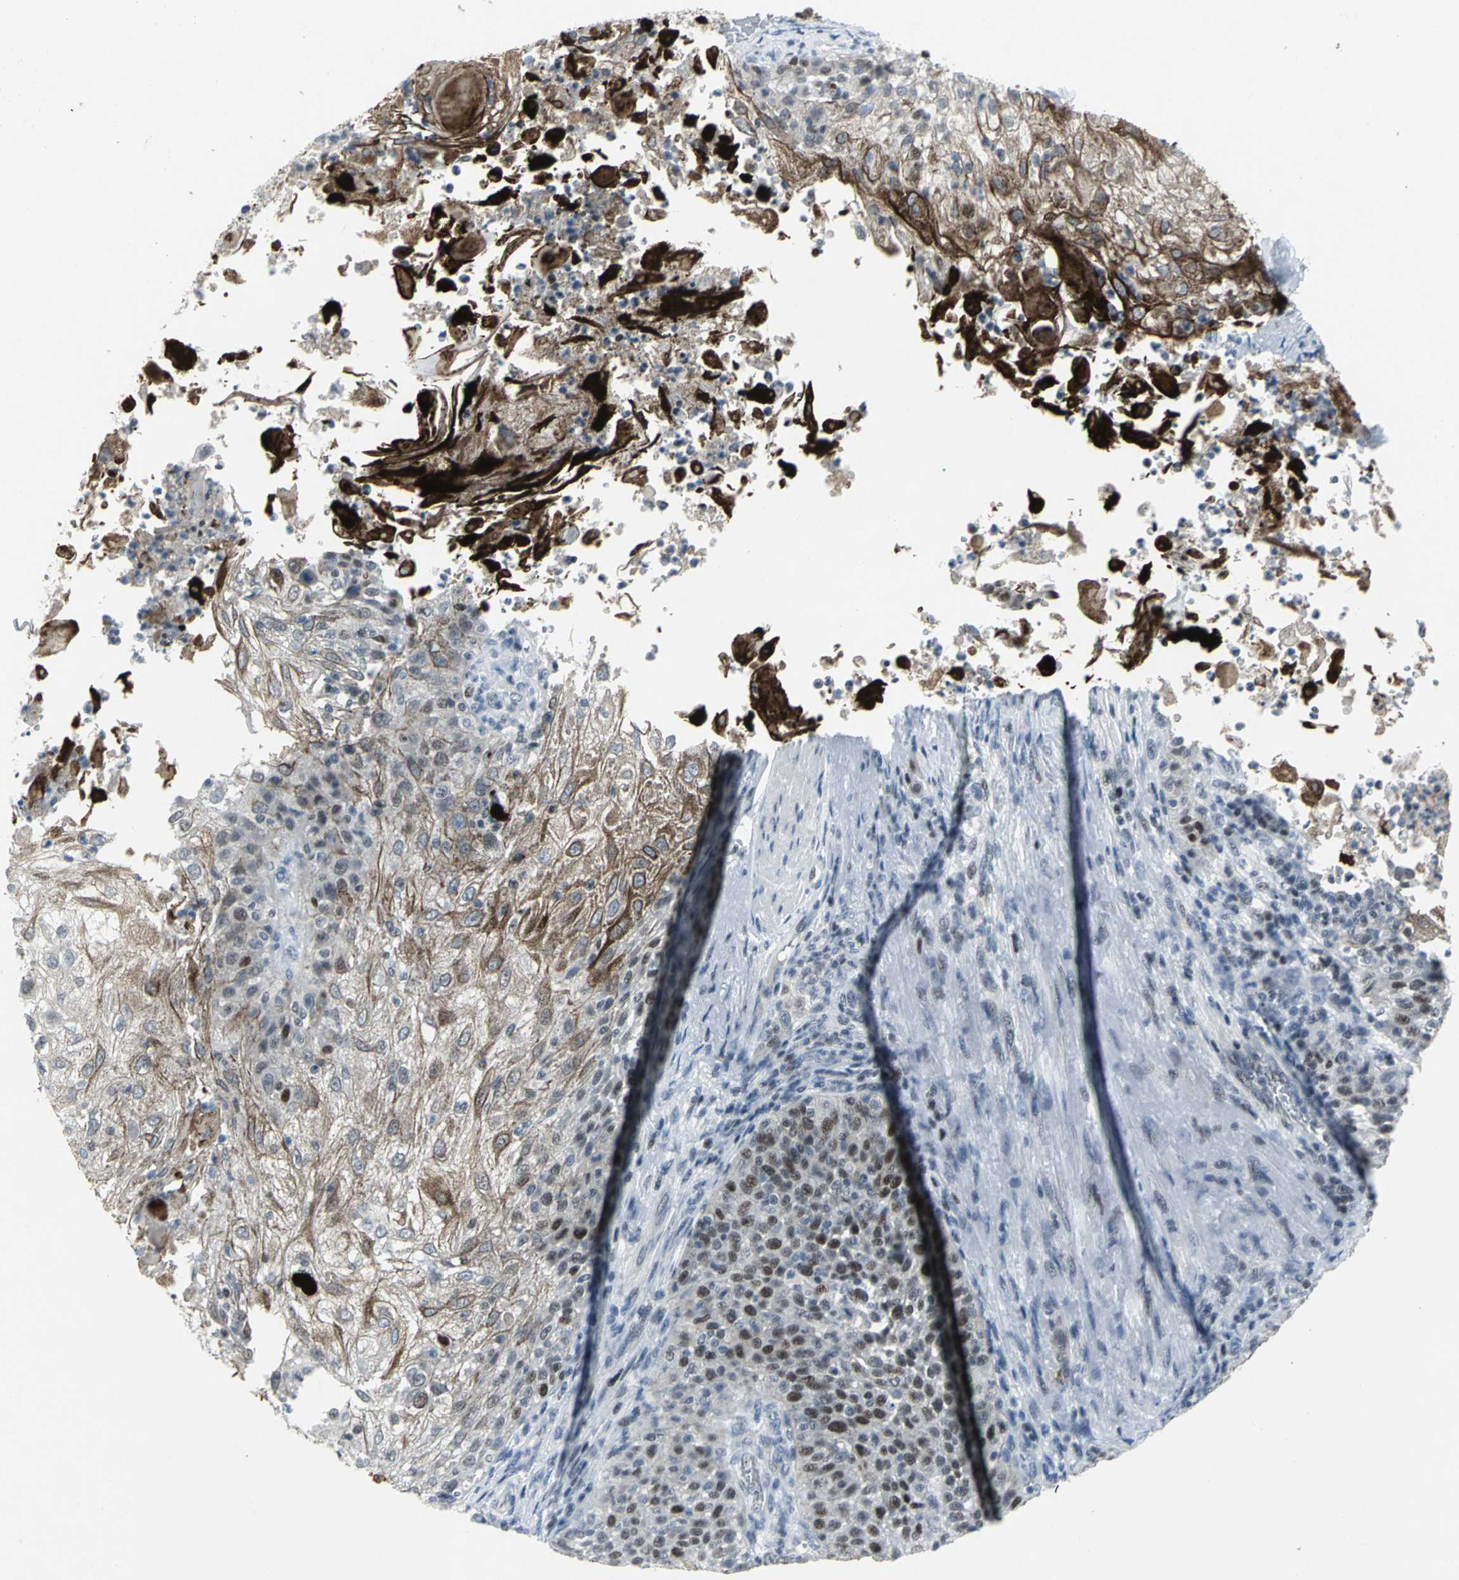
{"staining": {"intensity": "strong", "quantity": ">75%", "location": "cytoplasmic/membranous"}, "tissue": "skin cancer", "cell_type": "Tumor cells", "image_type": "cancer", "snomed": [{"axis": "morphology", "description": "Normal tissue, NOS"}, {"axis": "morphology", "description": "Squamous cell carcinoma, NOS"}, {"axis": "topography", "description": "Skin"}], "caption": "This photomicrograph shows immunohistochemistry (IHC) staining of human skin squamous cell carcinoma, with high strong cytoplasmic/membranous staining in about >75% of tumor cells.", "gene": "RPA1", "patient": {"sex": "female", "age": 83}}